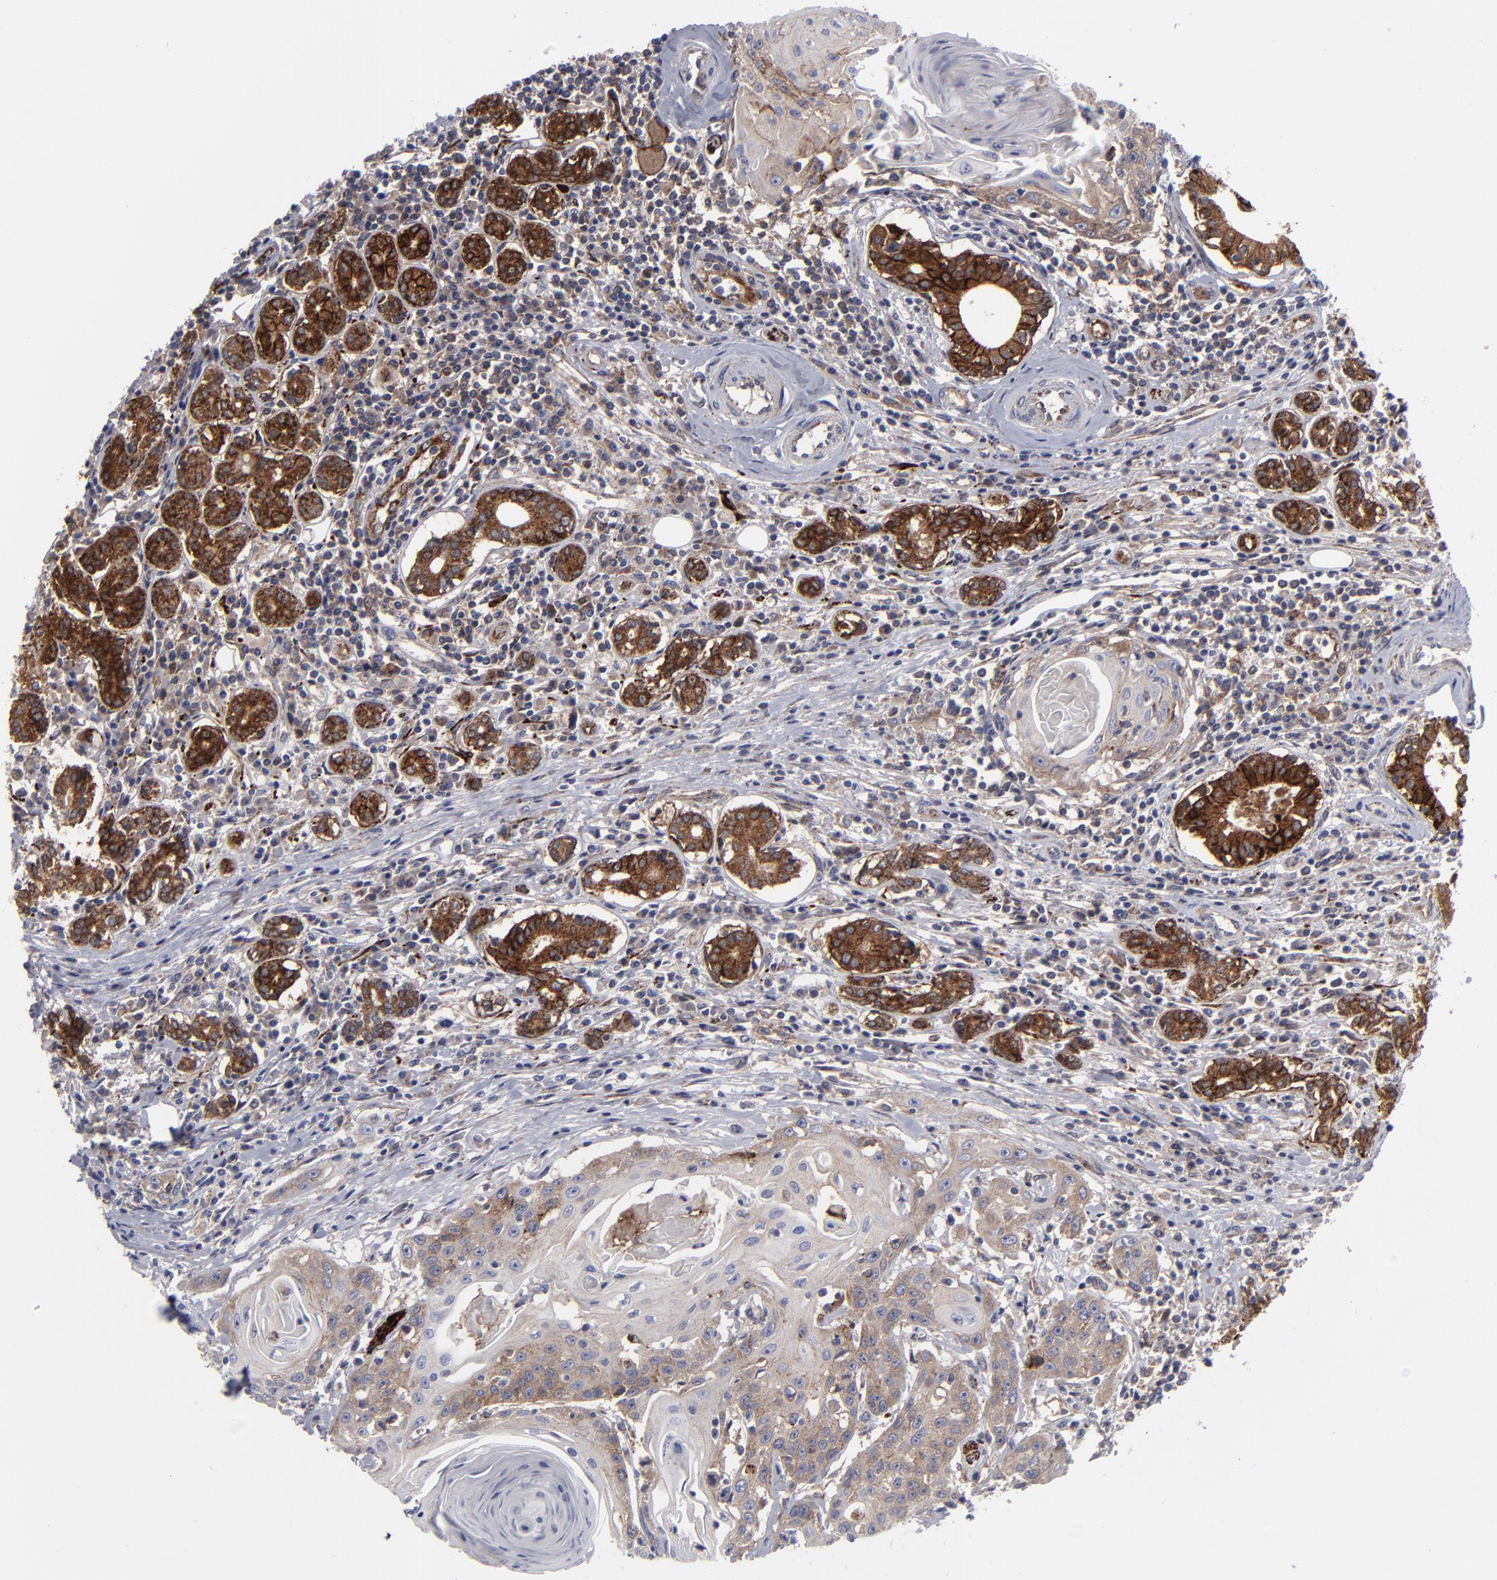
{"staining": {"intensity": "weak", "quantity": "<25%", "location": "cytoplasmic/membranous"}, "tissue": "head and neck cancer", "cell_type": "Tumor cells", "image_type": "cancer", "snomed": [{"axis": "morphology", "description": "Squamous cell carcinoma, NOS"}, {"axis": "morphology", "description": "Squamous cell carcinoma, metastatic, NOS"}, {"axis": "topography", "description": "Lymph node"}, {"axis": "topography", "description": "Salivary gland"}, {"axis": "topography", "description": "Head-Neck"}], "caption": "Human head and neck cancer stained for a protein using IHC displays no staining in tumor cells.", "gene": "ALCAM", "patient": {"sex": "female", "age": 74}}